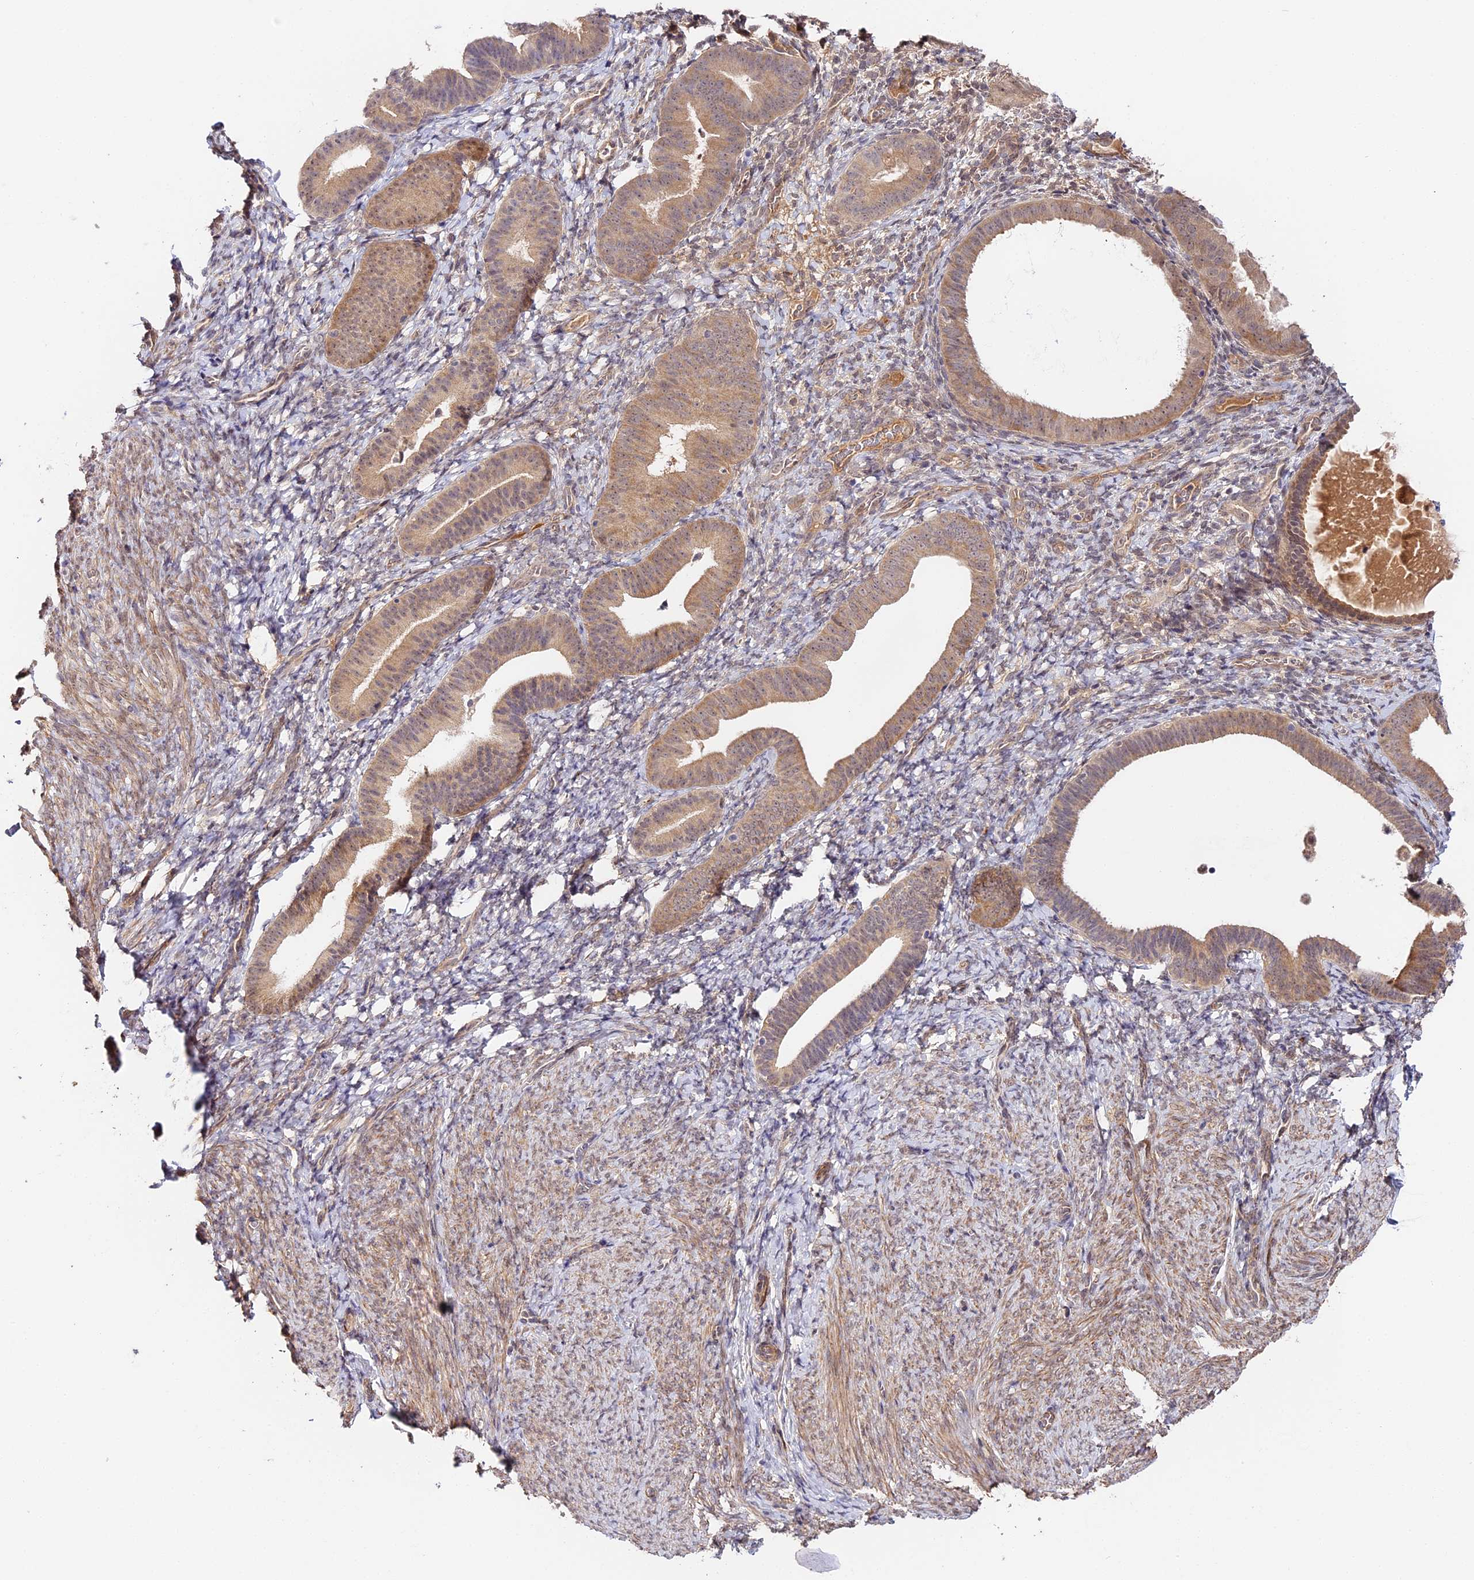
{"staining": {"intensity": "negative", "quantity": "none", "location": "none"}, "tissue": "endometrium", "cell_type": "Cells in endometrial stroma", "image_type": "normal", "snomed": [{"axis": "morphology", "description": "Normal tissue, NOS"}, {"axis": "topography", "description": "Endometrium"}], "caption": "Benign endometrium was stained to show a protein in brown. There is no significant positivity in cells in endometrial stroma.", "gene": "IMPACT", "patient": {"sex": "female", "age": 65}}